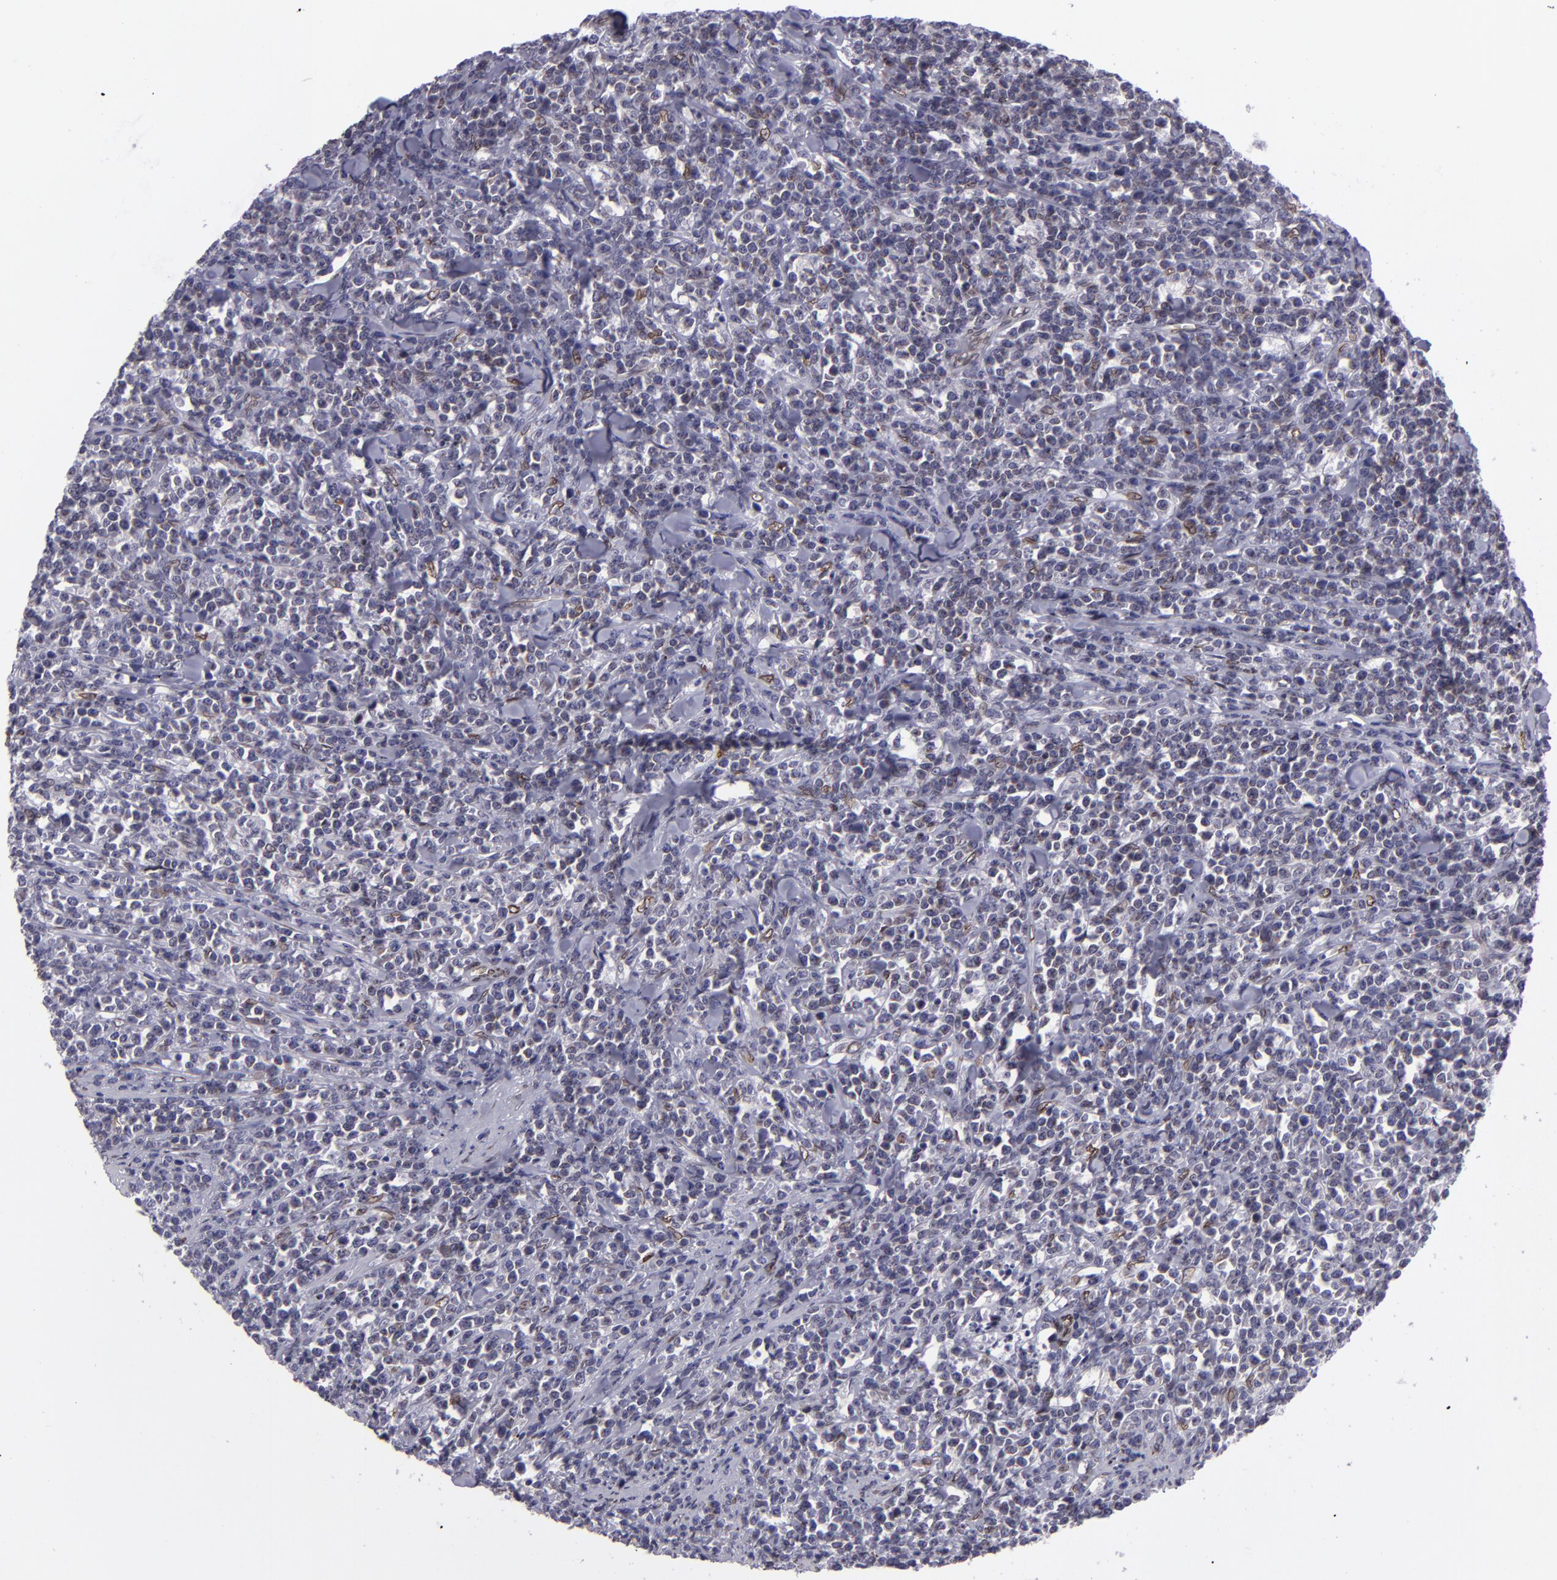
{"staining": {"intensity": "weak", "quantity": "<25%", "location": "nuclear"}, "tissue": "lymphoma", "cell_type": "Tumor cells", "image_type": "cancer", "snomed": [{"axis": "morphology", "description": "Malignant lymphoma, non-Hodgkin's type, High grade"}, {"axis": "topography", "description": "Small intestine"}, {"axis": "topography", "description": "Colon"}], "caption": "Immunohistochemical staining of human high-grade malignant lymphoma, non-Hodgkin's type exhibits no significant positivity in tumor cells.", "gene": "EMD", "patient": {"sex": "male", "age": 8}}